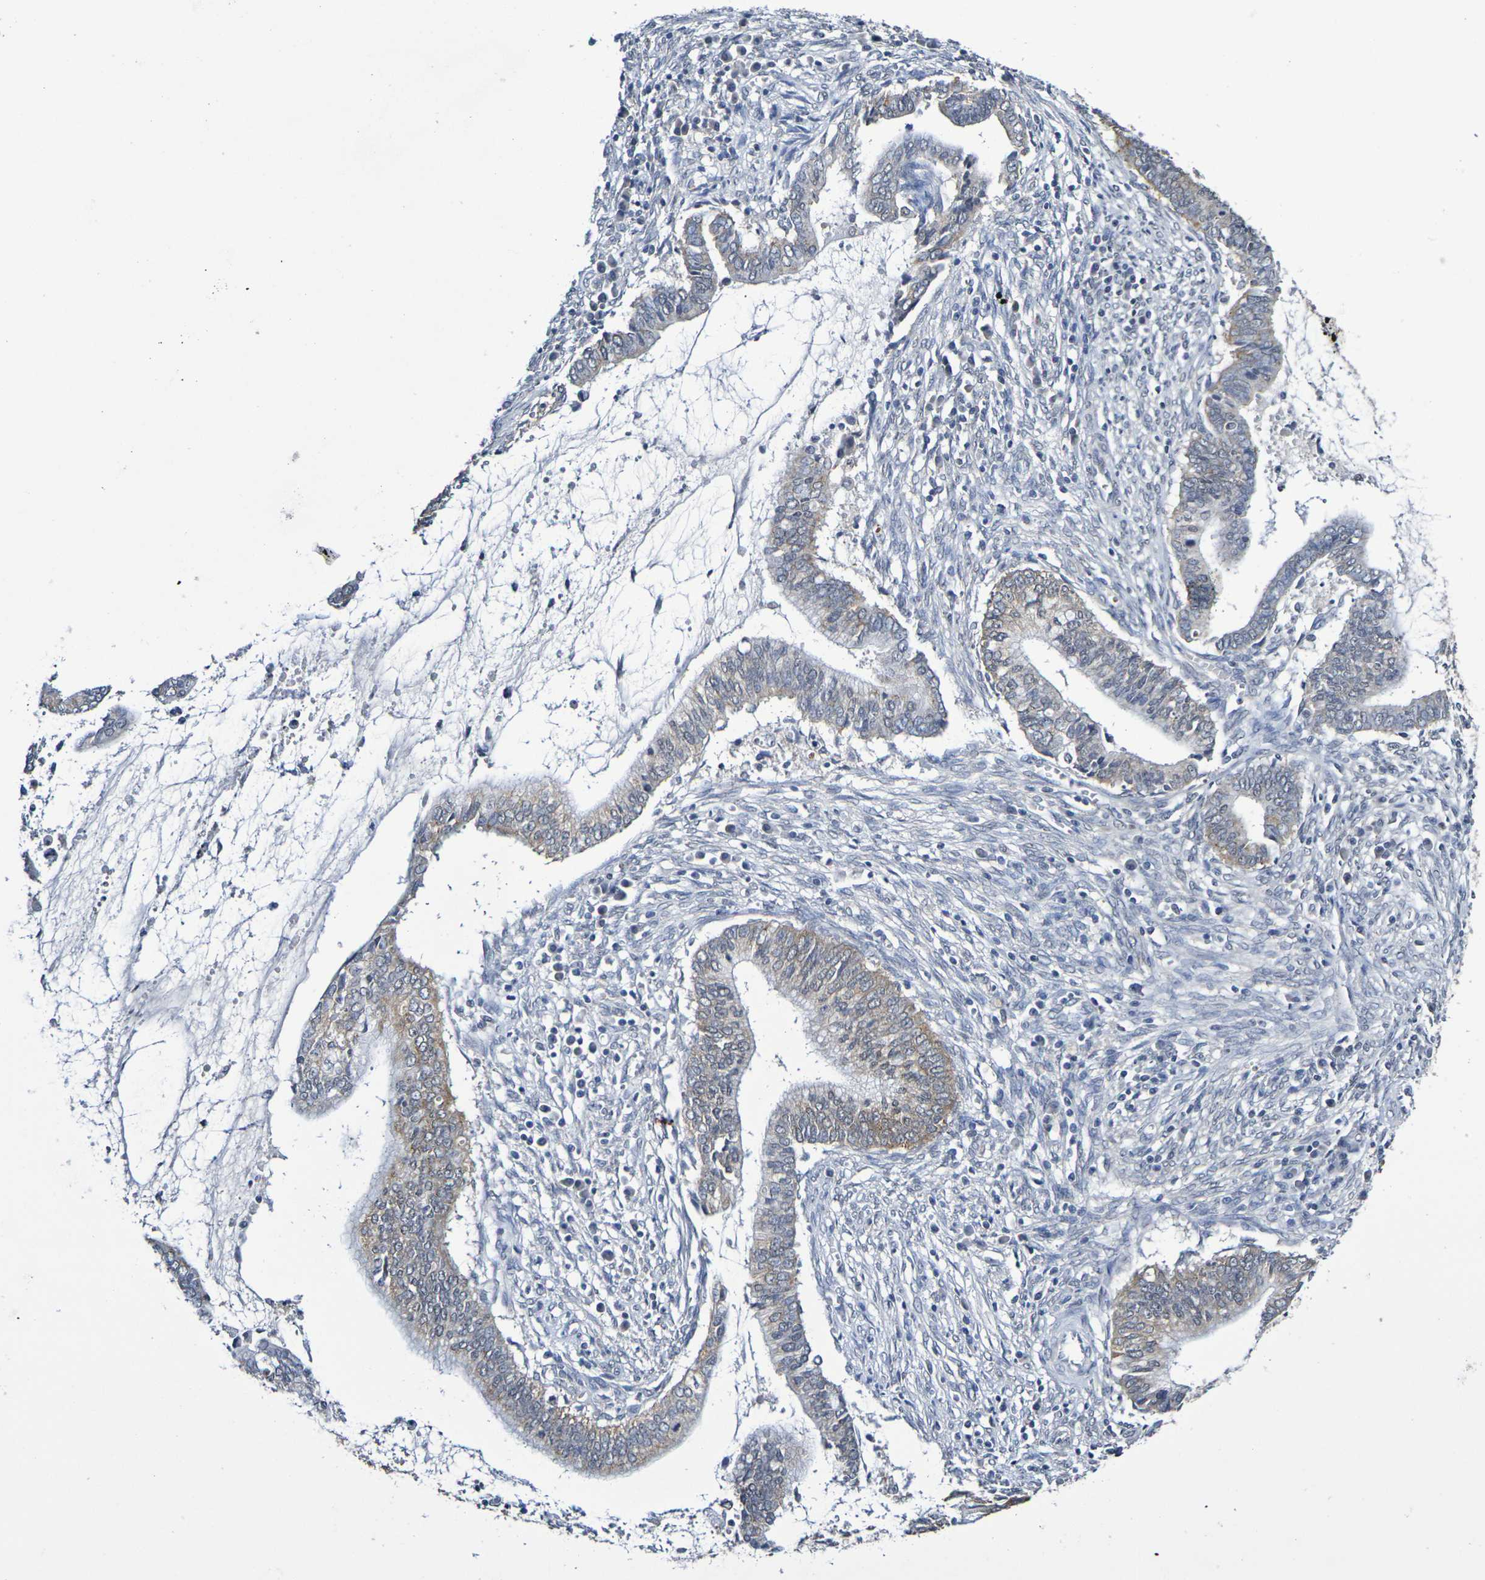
{"staining": {"intensity": "weak", "quantity": ">75%", "location": "cytoplasmic/membranous"}, "tissue": "cervical cancer", "cell_type": "Tumor cells", "image_type": "cancer", "snomed": [{"axis": "morphology", "description": "Adenocarcinoma, NOS"}, {"axis": "topography", "description": "Cervix"}], "caption": "Brown immunohistochemical staining in human adenocarcinoma (cervical) demonstrates weak cytoplasmic/membranous positivity in approximately >75% of tumor cells. (DAB IHC with brightfield microscopy, high magnification).", "gene": "CHRNB1", "patient": {"sex": "female", "age": 44}}